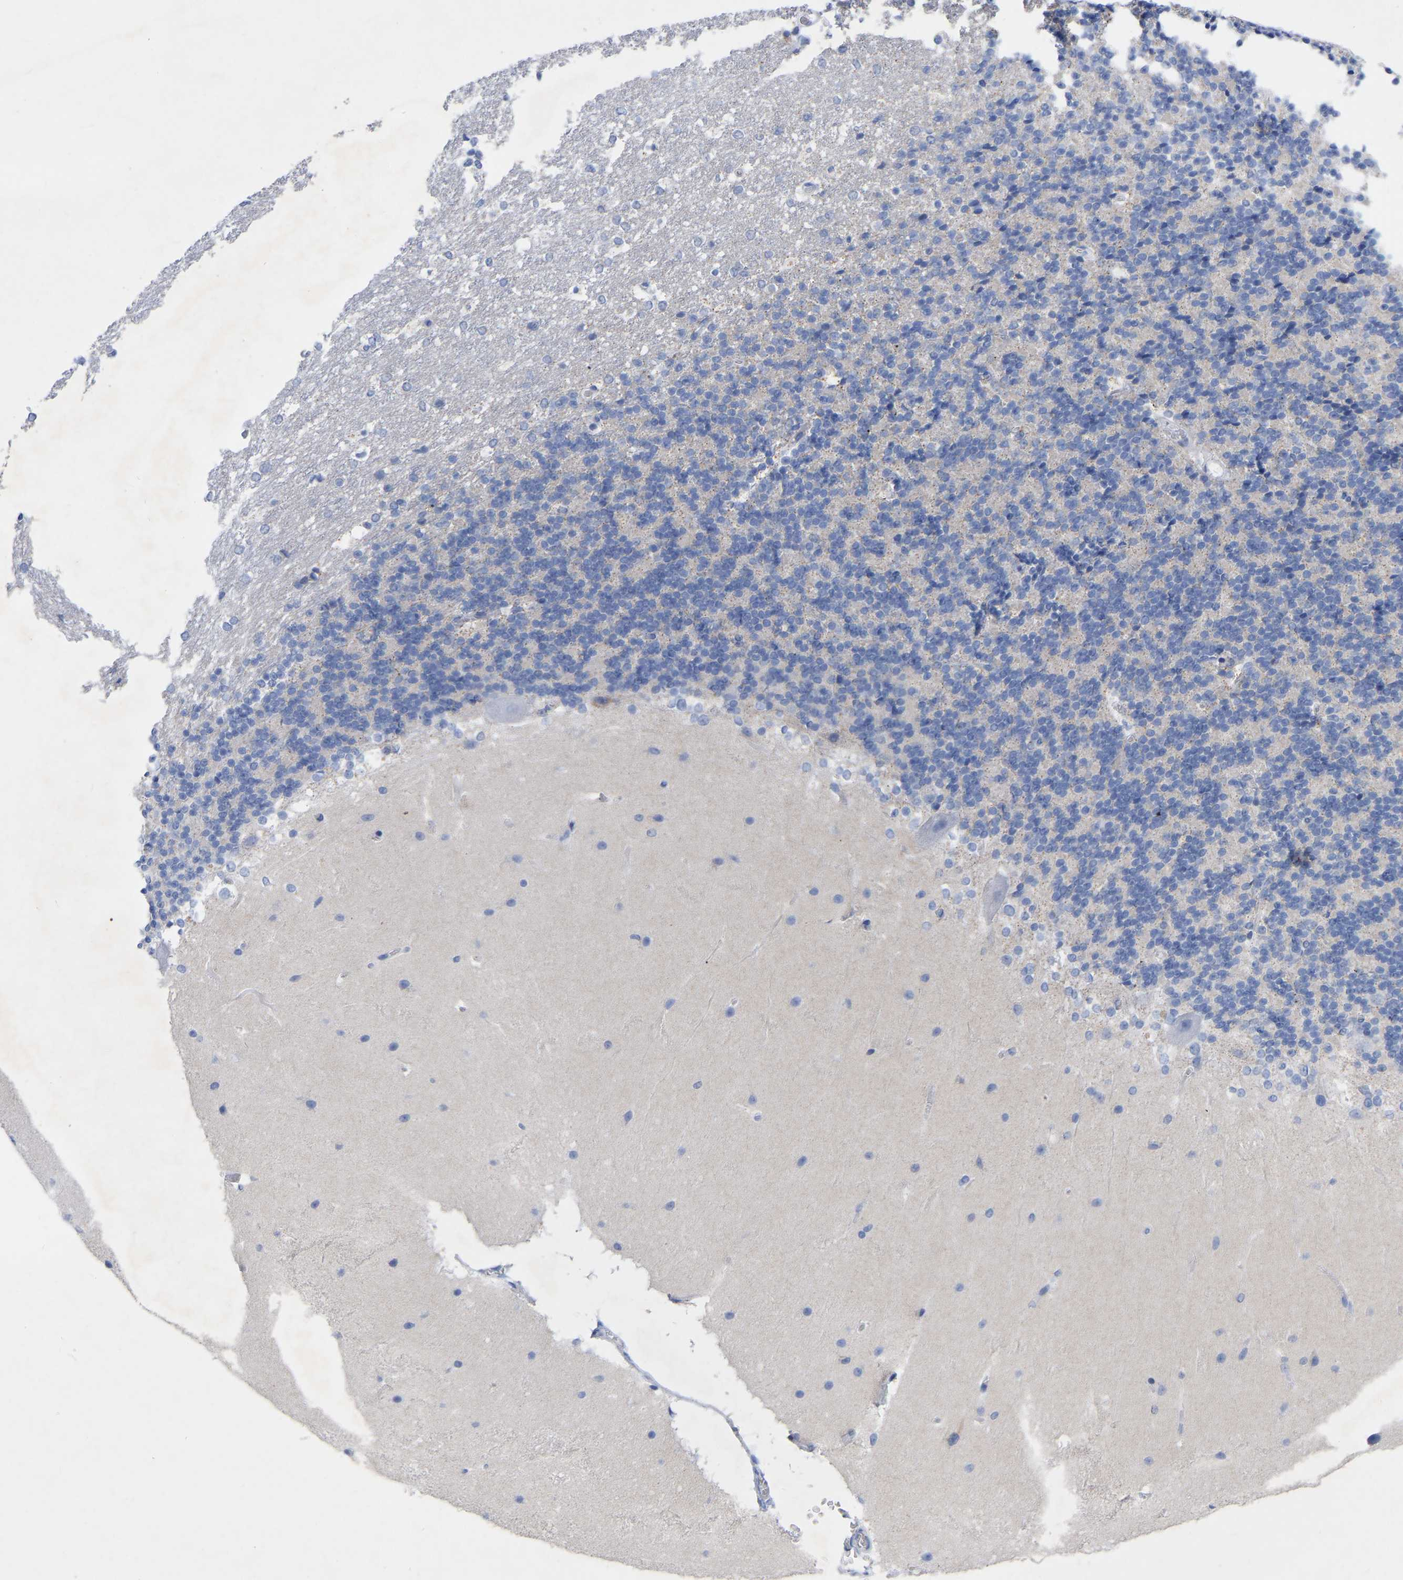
{"staining": {"intensity": "negative", "quantity": "none", "location": "none"}, "tissue": "cerebellum", "cell_type": "Cells in granular layer", "image_type": "normal", "snomed": [{"axis": "morphology", "description": "Normal tissue, NOS"}, {"axis": "topography", "description": "Cerebellum"}], "caption": "High power microscopy histopathology image of an immunohistochemistry image of normal cerebellum, revealing no significant expression in cells in granular layer.", "gene": "ZNF629", "patient": {"sex": "female", "age": 19}}